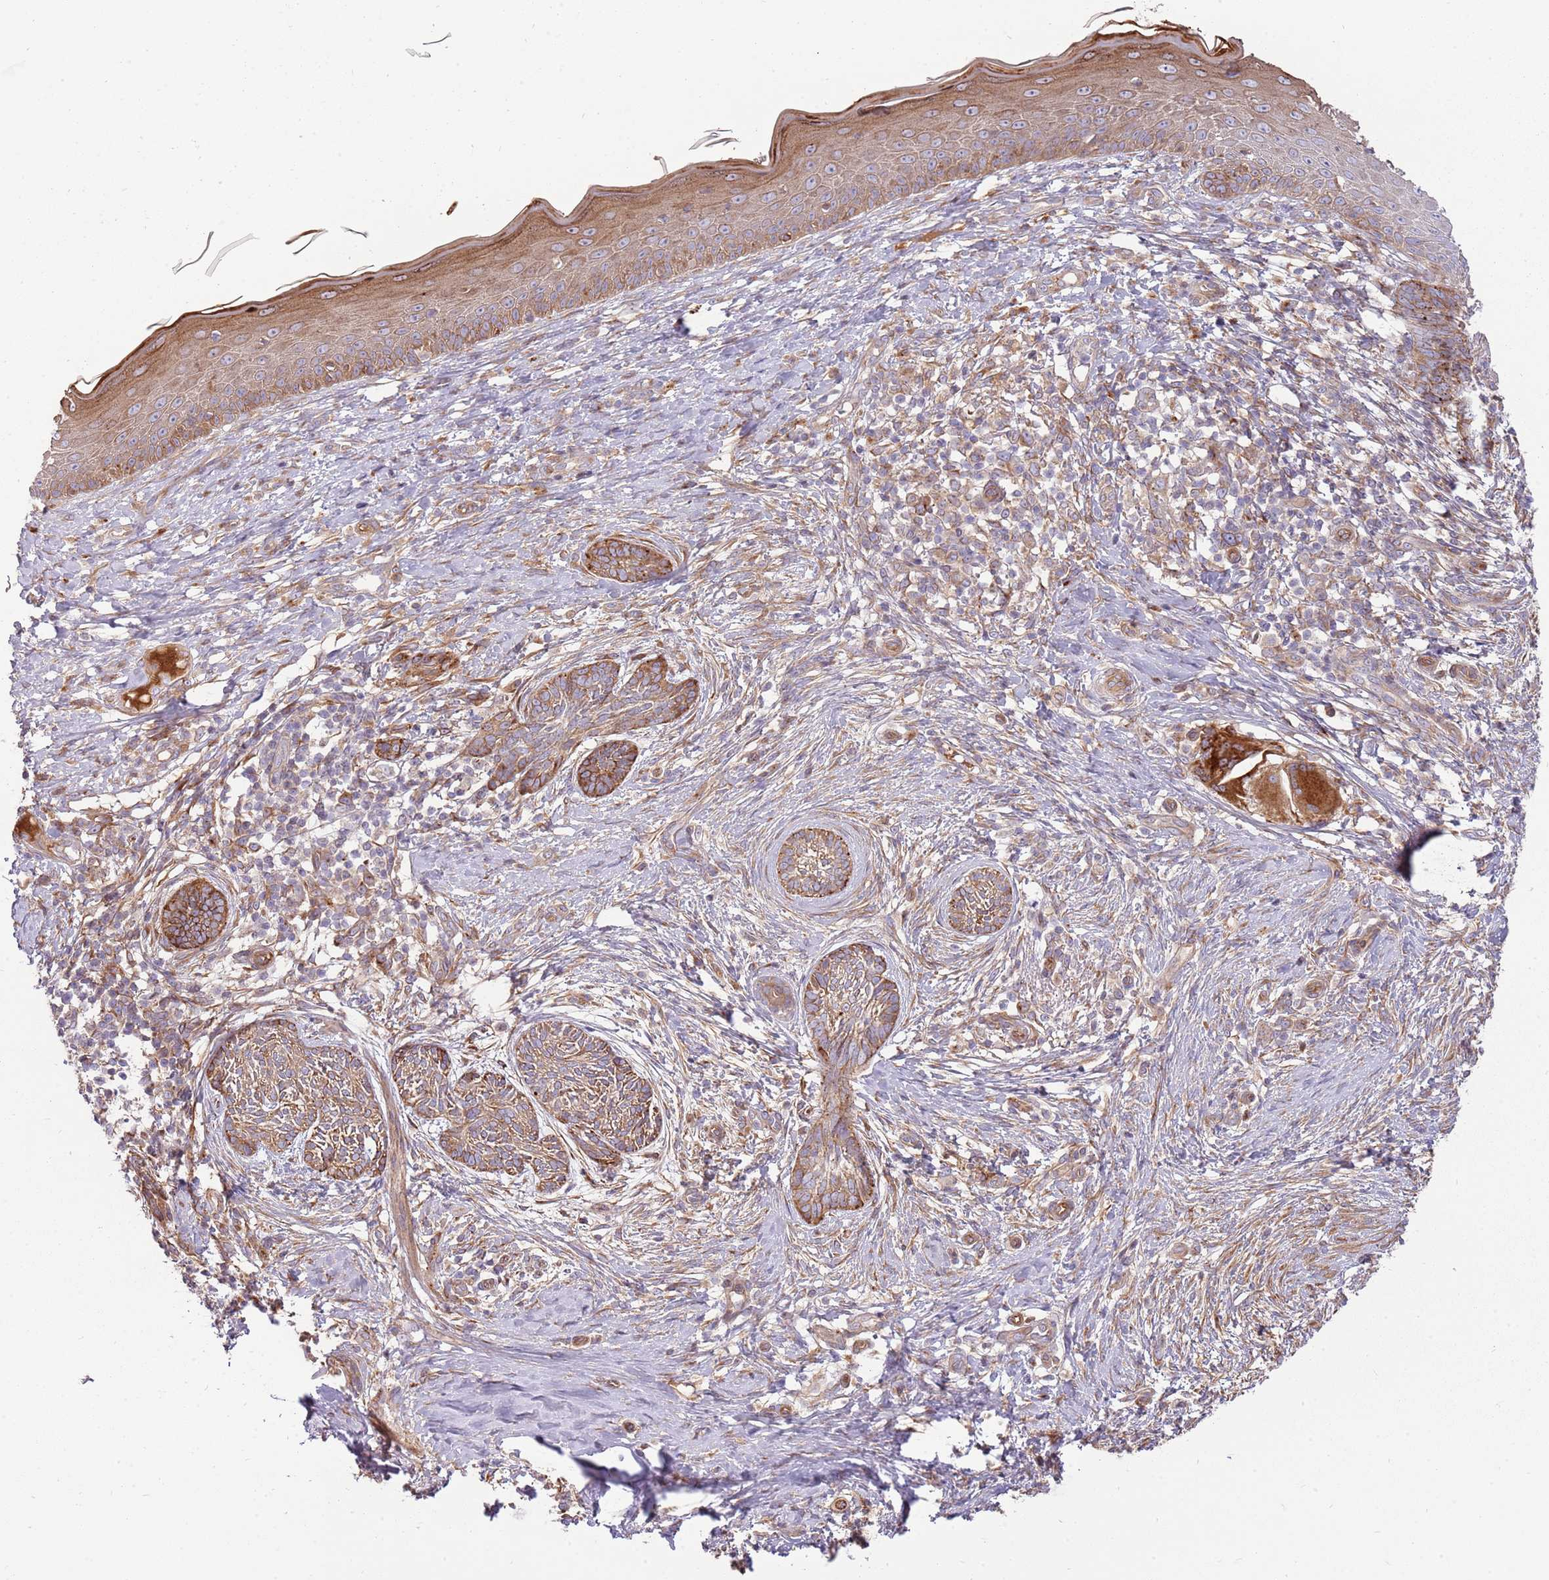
{"staining": {"intensity": "moderate", "quantity": ">75%", "location": "cytoplasmic/membranous"}, "tissue": "skin cancer", "cell_type": "Tumor cells", "image_type": "cancer", "snomed": [{"axis": "morphology", "description": "Basal cell carcinoma"}, {"axis": "topography", "description": "Skin"}], "caption": "Approximately >75% of tumor cells in skin cancer demonstrate moderate cytoplasmic/membranous protein staining as visualized by brown immunohistochemical staining.", "gene": "EMC1", "patient": {"sex": "male", "age": 73}}